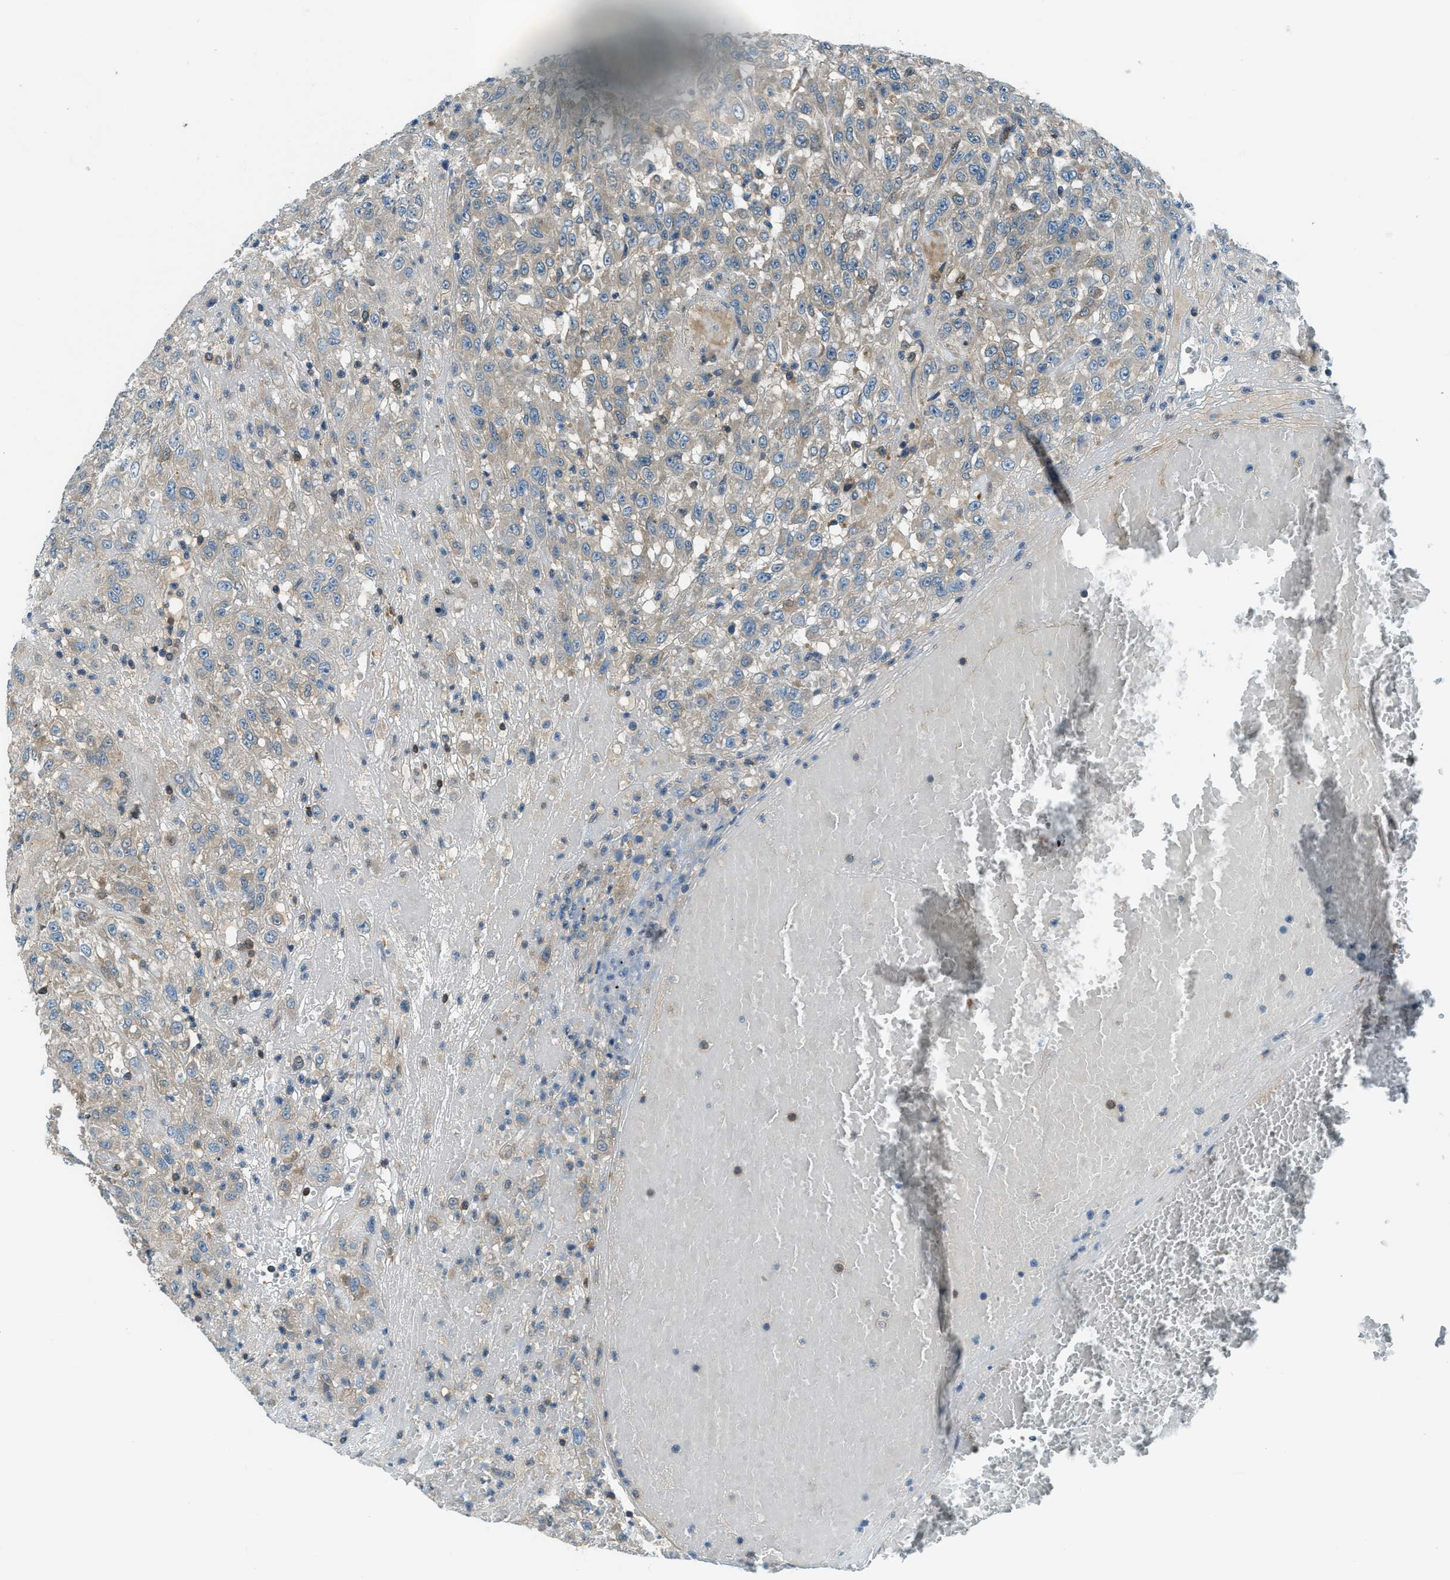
{"staining": {"intensity": "weak", "quantity": "<25%", "location": "cytoplasmic/membranous"}, "tissue": "urothelial cancer", "cell_type": "Tumor cells", "image_type": "cancer", "snomed": [{"axis": "morphology", "description": "Urothelial carcinoma, High grade"}, {"axis": "topography", "description": "Urinary bladder"}], "caption": "A micrograph of high-grade urothelial carcinoma stained for a protein demonstrates no brown staining in tumor cells.", "gene": "HEBP2", "patient": {"sex": "male", "age": 46}}